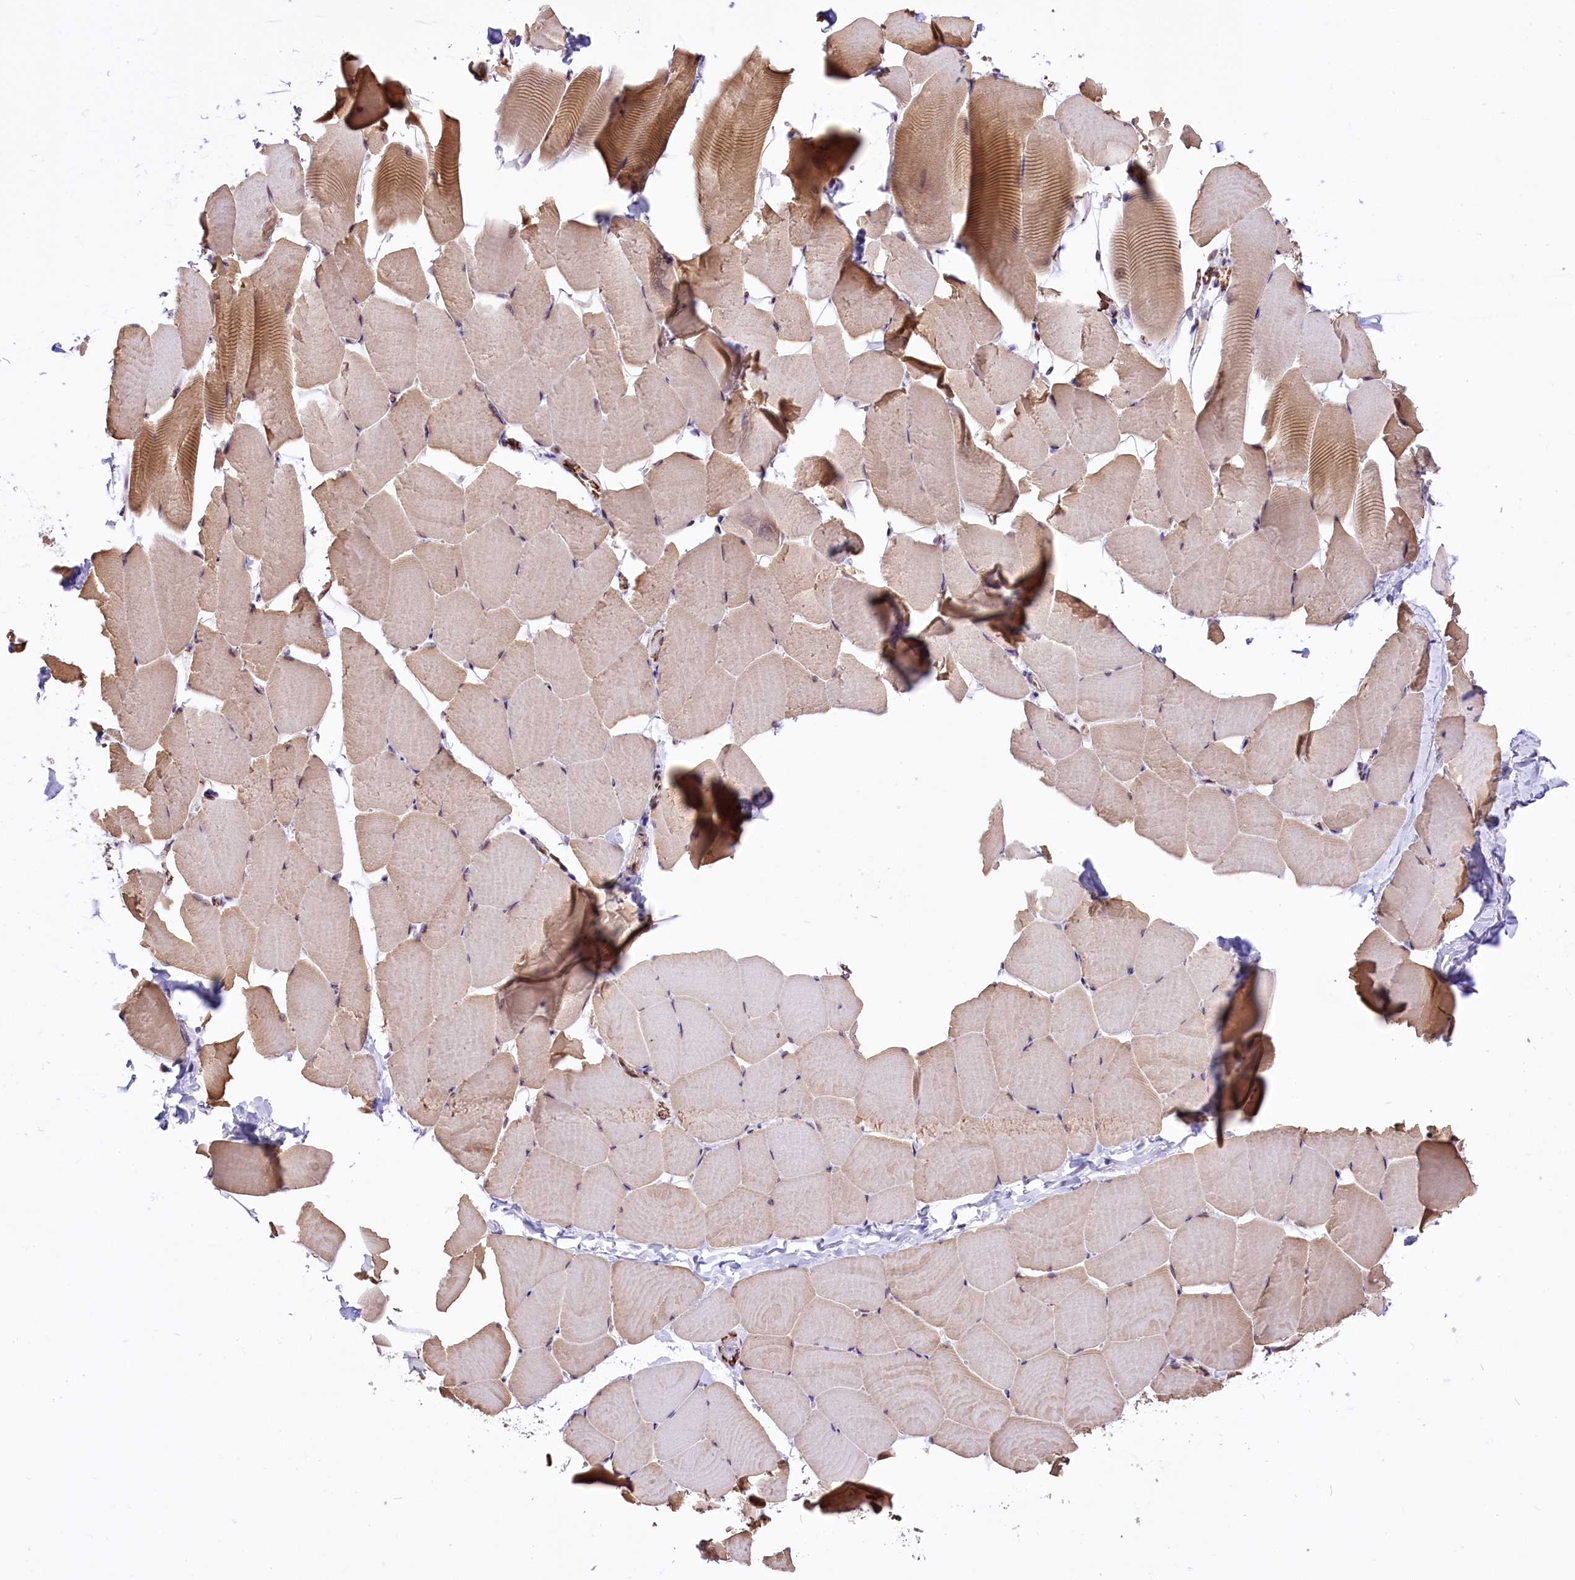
{"staining": {"intensity": "moderate", "quantity": "<25%", "location": "cytoplasmic/membranous"}, "tissue": "skeletal muscle", "cell_type": "Myocytes", "image_type": "normal", "snomed": [{"axis": "morphology", "description": "Normal tissue, NOS"}, {"axis": "topography", "description": "Skeletal muscle"}], "caption": "The photomicrograph demonstrates staining of normal skeletal muscle, revealing moderate cytoplasmic/membranous protein staining (brown color) within myocytes. The staining is performed using DAB brown chromogen to label protein expression. The nuclei are counter-stained blue using hematoxylin.", "gene": "MRPL54", "patient": {"sex": "male", "age": 25}}